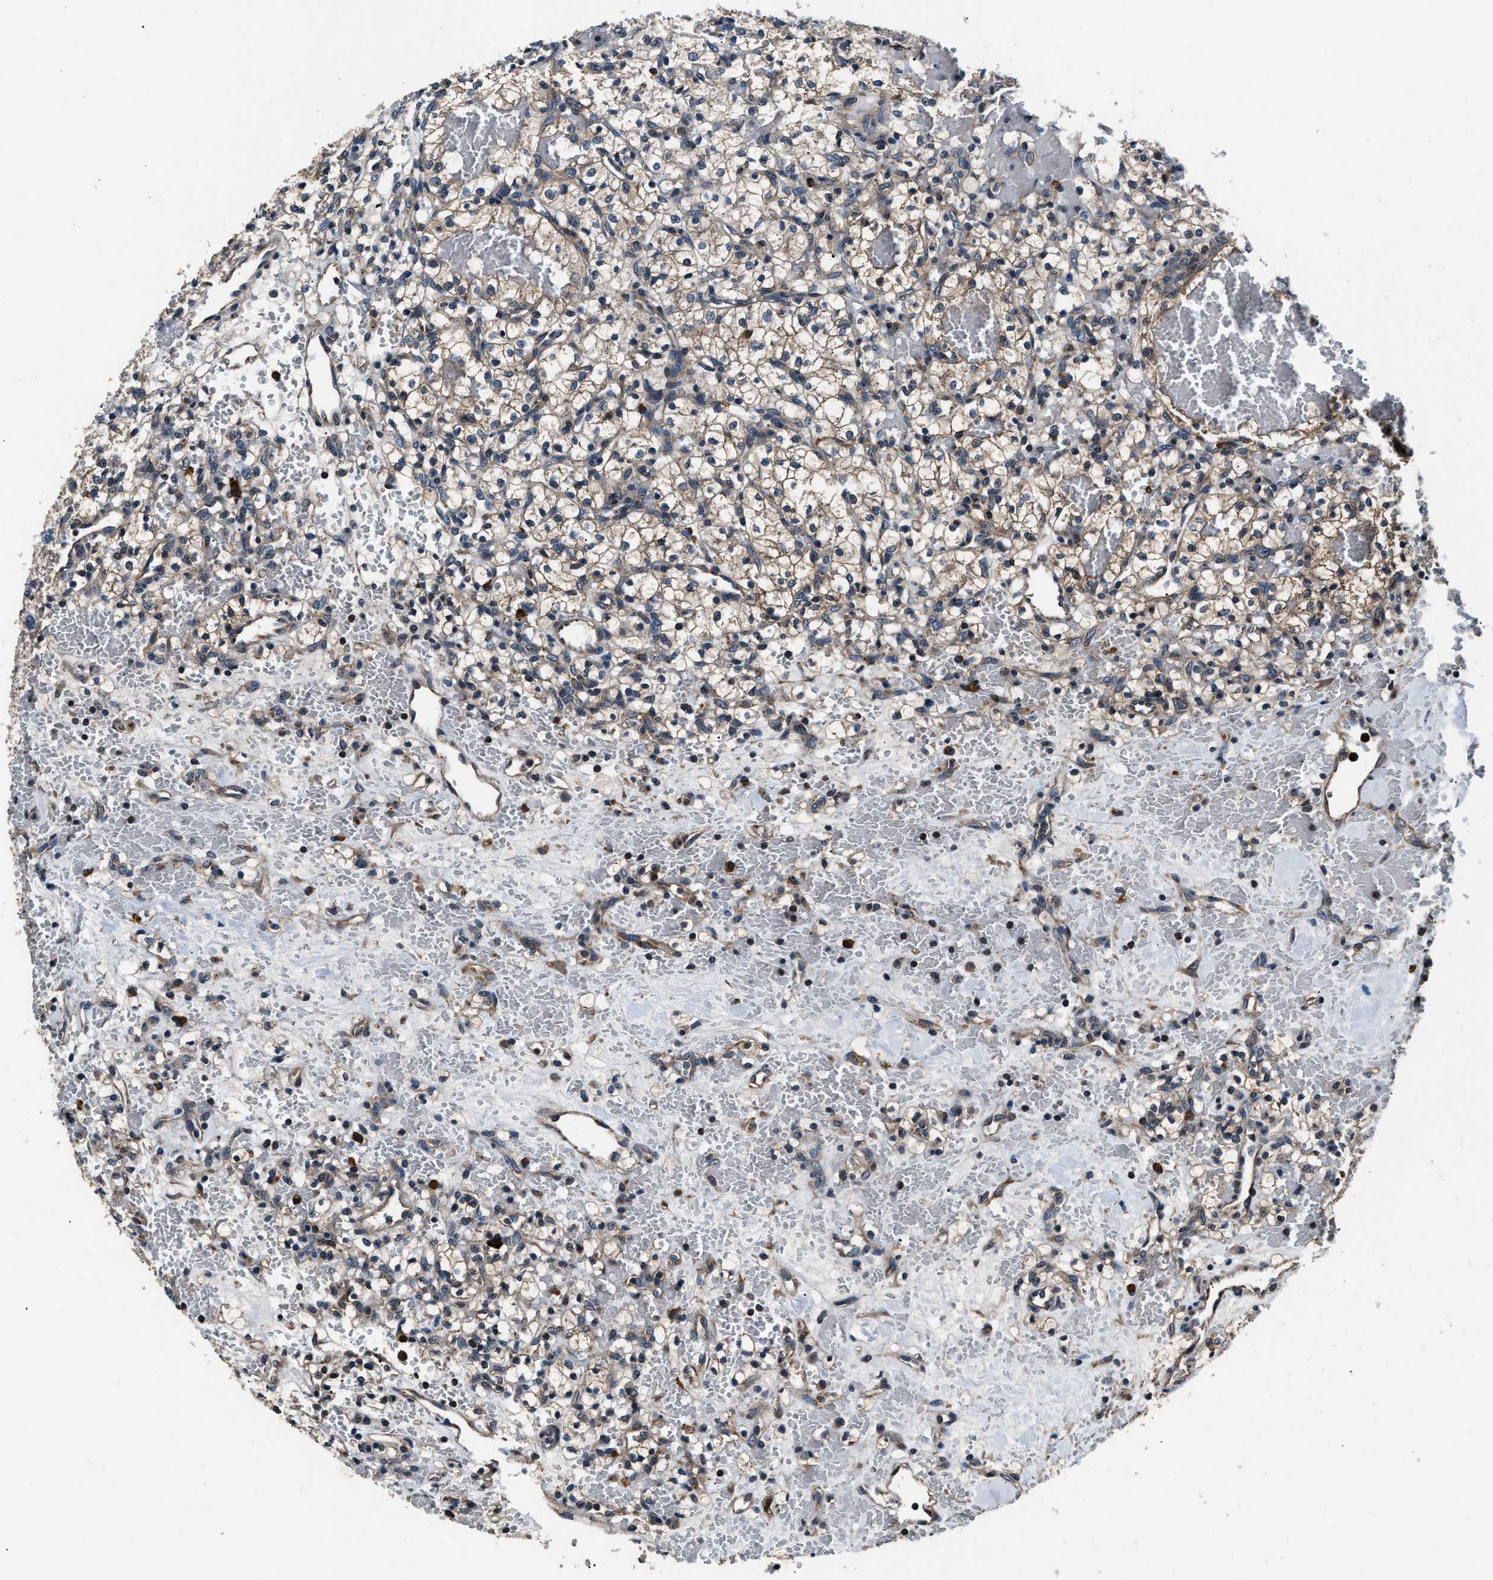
{"staining": {"intensity": "weak", "quantity": ">75%", "location": "cytoplasmic/membranous,nuclear"}, "tissue": "renal cancer", "cell_type": "Tumor cells", "image_type": "cancer", "snomed": [{"axis": "morphology", "description": "Adenocarcinoma, NOS"}, {"axis": "topography", "description": "Kidney"}], "caption": "High-power microscopy captured an IHC histopathology image of adenocarcinoma (renal), revealing weak cytoplasmic/membranous and nuclear expression in approximately >75% of tumor cells. (IHC, brightfield microscopy, high magnification).", "gene": "IMPDH2", "patient": {"sex": "female", "age": 60}}